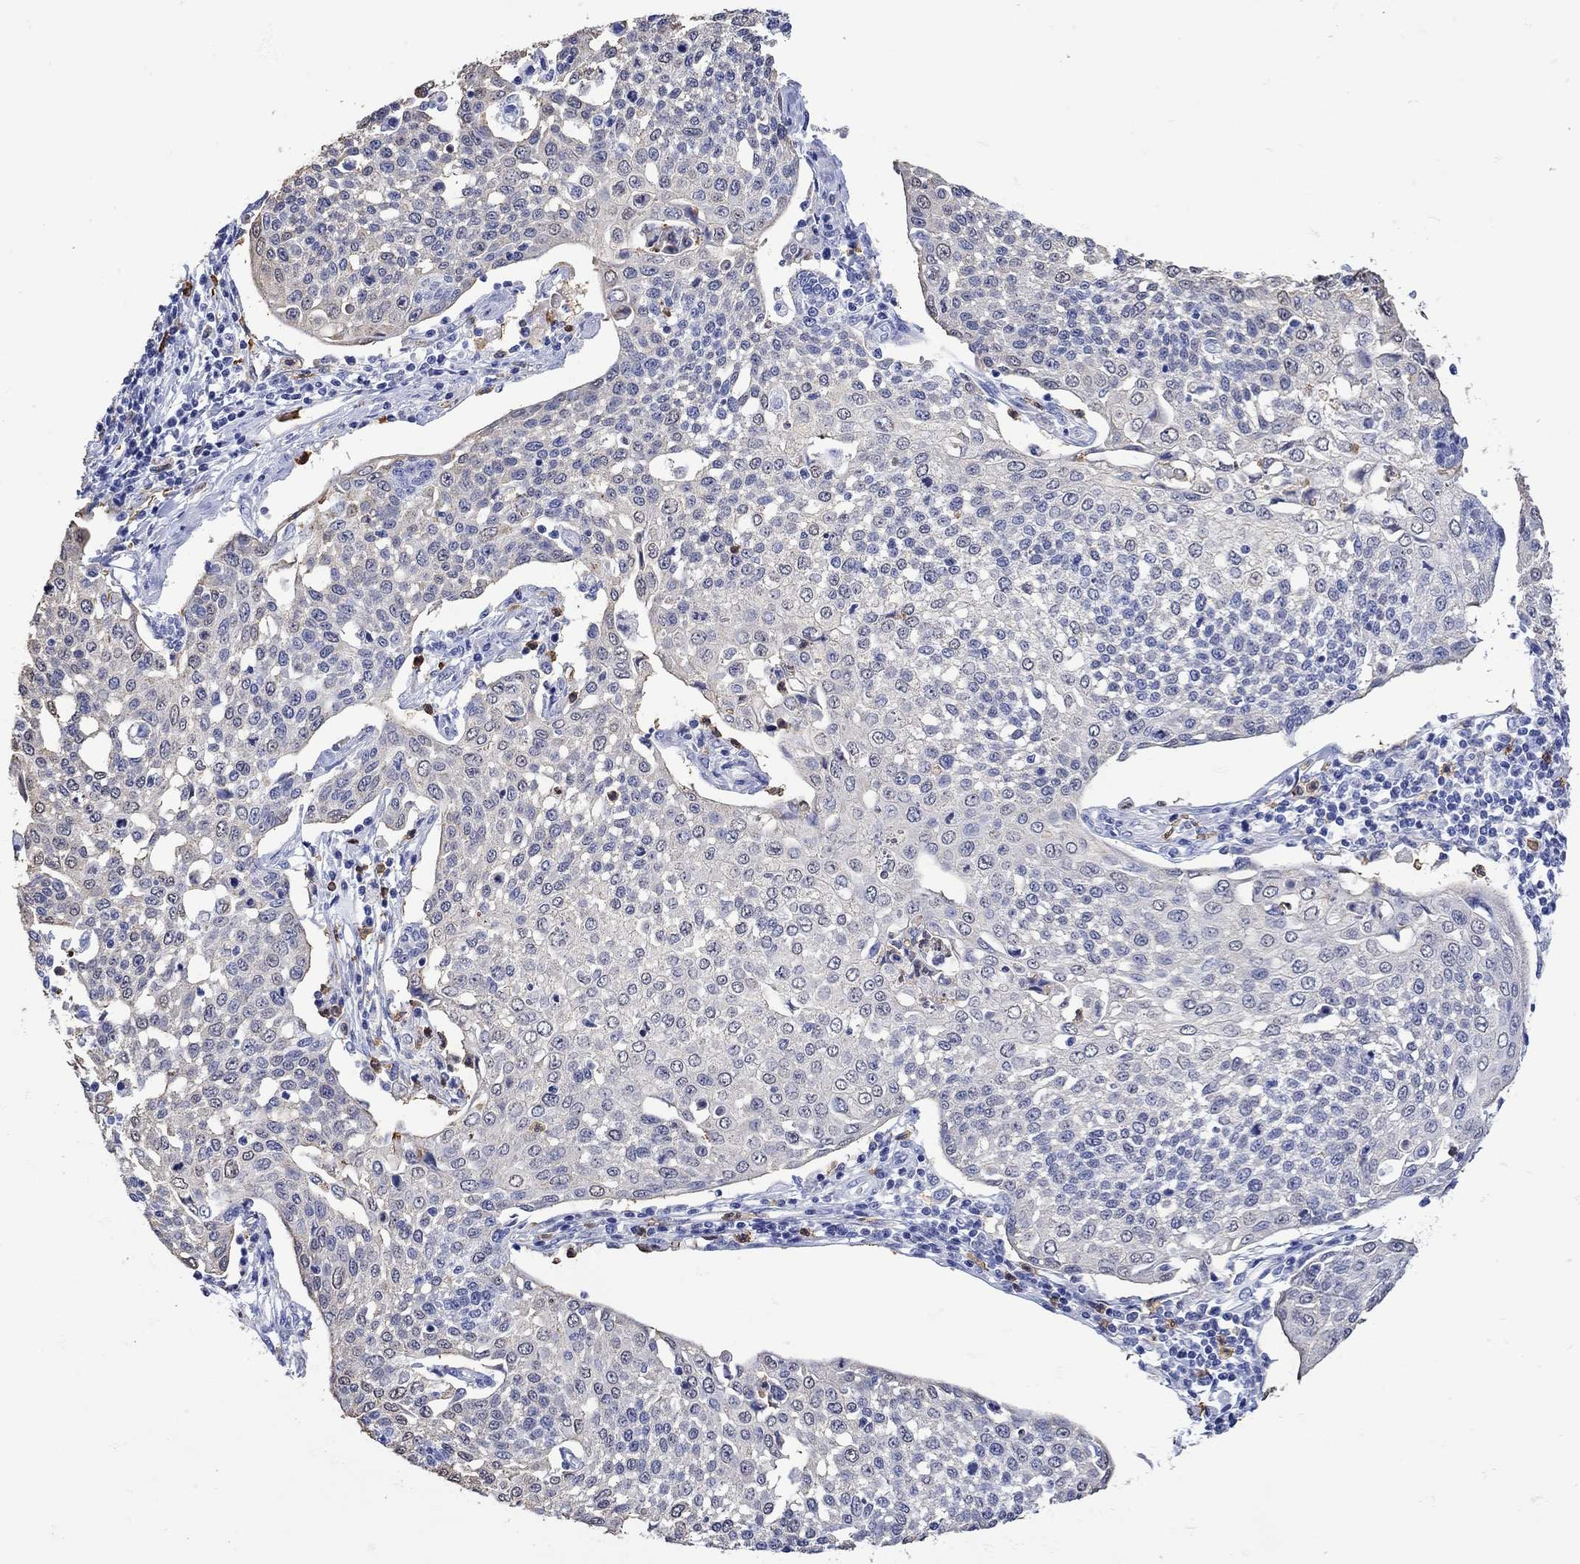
{"staining": {"intensity": "negative", "quantity": "none", "location": "none"}, "tissue": "cervical cancer", "cell_type": "Tumor cells", "image_type": "cancer", "snomed": [{"axis": "morphology", "description": "Squamous cell carcinoma, NOS"}, {"axis": "topography", "description": "Cervix"}], "caption": "DAB immunohistochemical staining of human cervical cancer exhibits no significant positivity in tumor cells. Nuclei are stained in blue.", "gene": "LINGO3", "patient": {"sex": "female", "age": 34}}